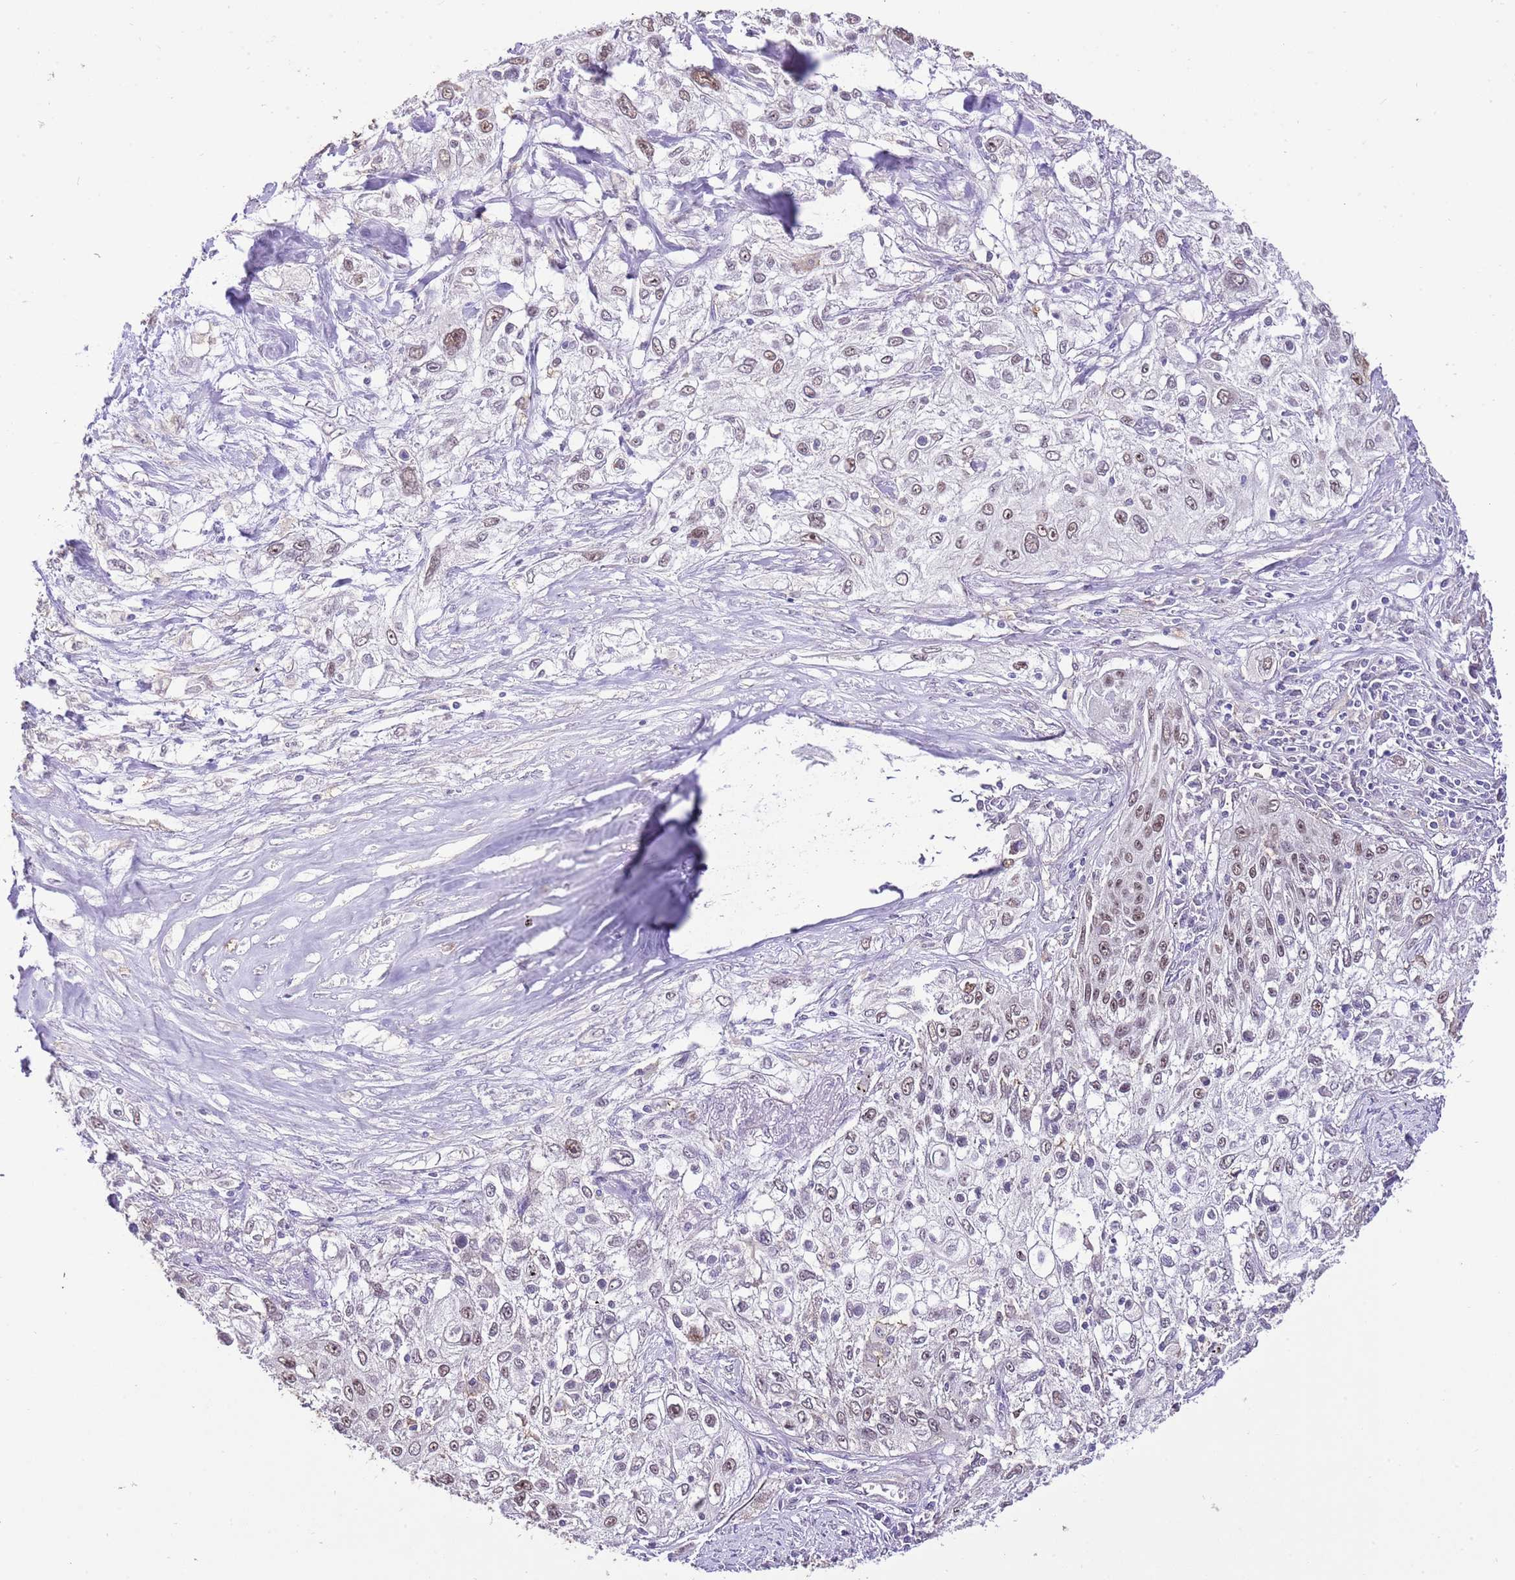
{"staining": {"intensity": "weak", "quantity": ">75%", "location": "nuclear"}, "tissue": "lung cancer", "cell_type": "Tumor cells", "image_type": "cancer", "snomed": [{"axis": "morphology", "description": "Squamous cell carcinoma, NOS"}, {"axis": "topography", "description": "Lung"}], "caption": "A brown stain highlights weak nuclear staining of a protein in human lung cancer (squamous cell carcinoma) tumor cells.", "gene": "IZUMO4", "patient": {"sex": "female", "age": 69}}